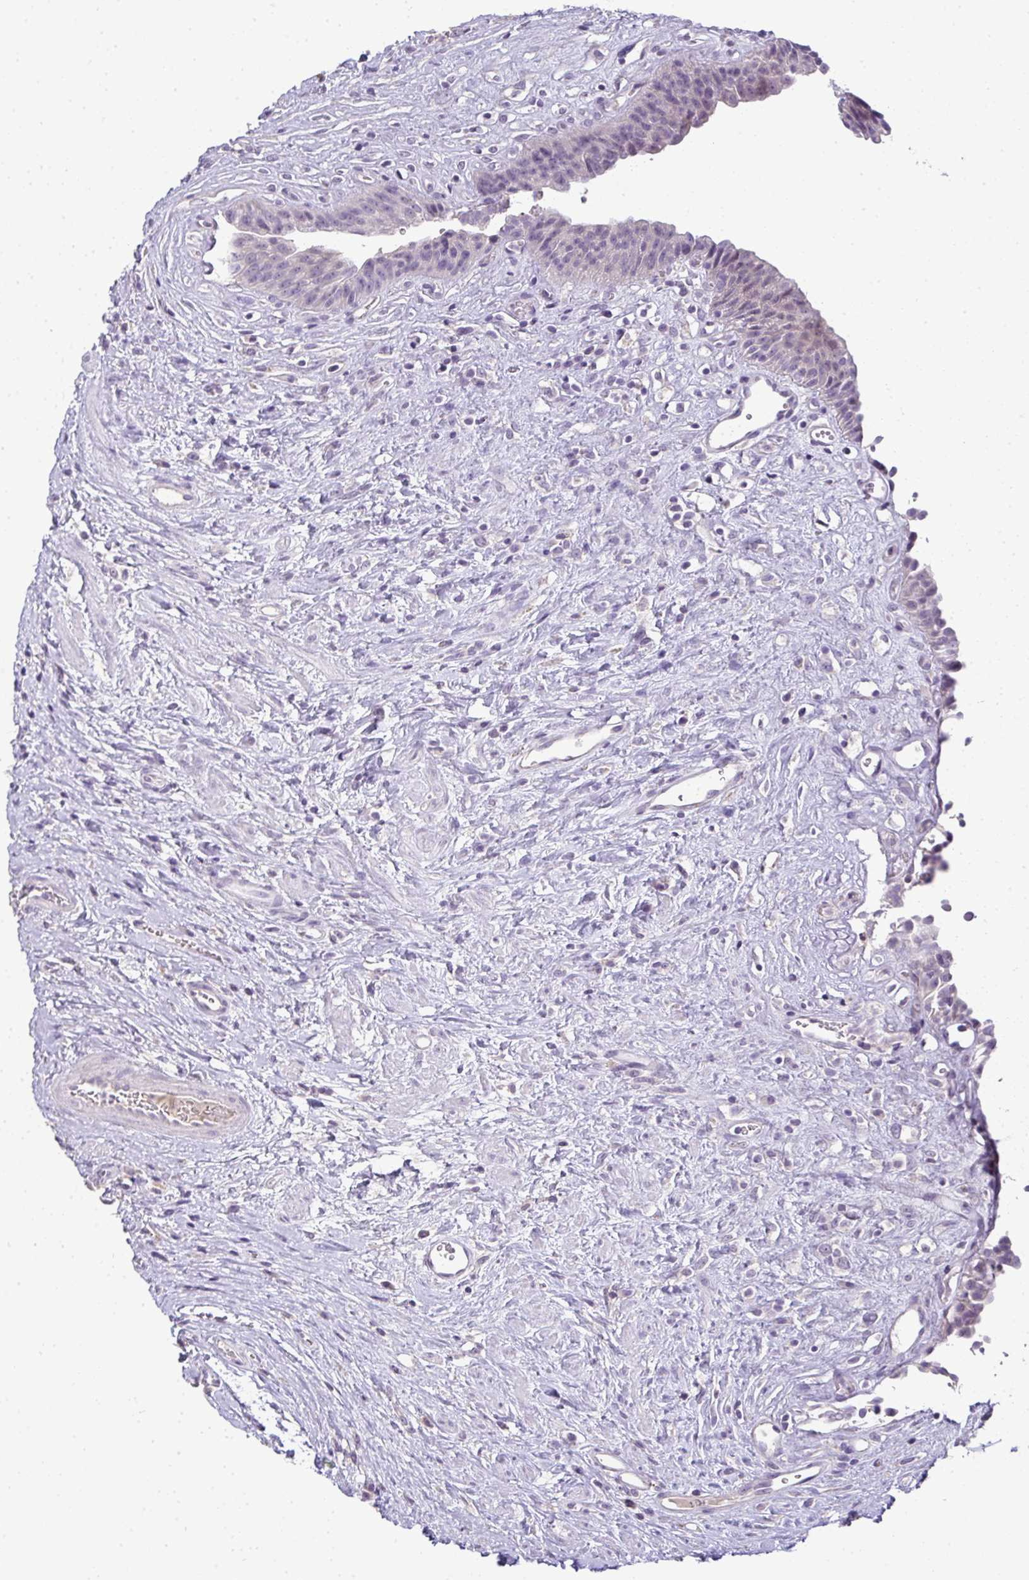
{"staining": {"intensity": "weak", "quantity": "25%-75%", "location": "cytoplasmic/membranous"}, "tissue": "urinary bladder", "cell_type": "Urothelial cells", "image_type": "normal", "snomed": [{"axis": "morphology", "description": "Normal tissue, NOS"}, {"axis": "topography", "description": "Urinary bladder"}], "caption": "Immunohistochemical staining of normal urinary bladder exhibits low levels of weak cytoplasmic/membranous staining in about 25%-75% of urothelial cells.", "gene": "CMPK1", "patient": {"sex": "female", "age": 56}}